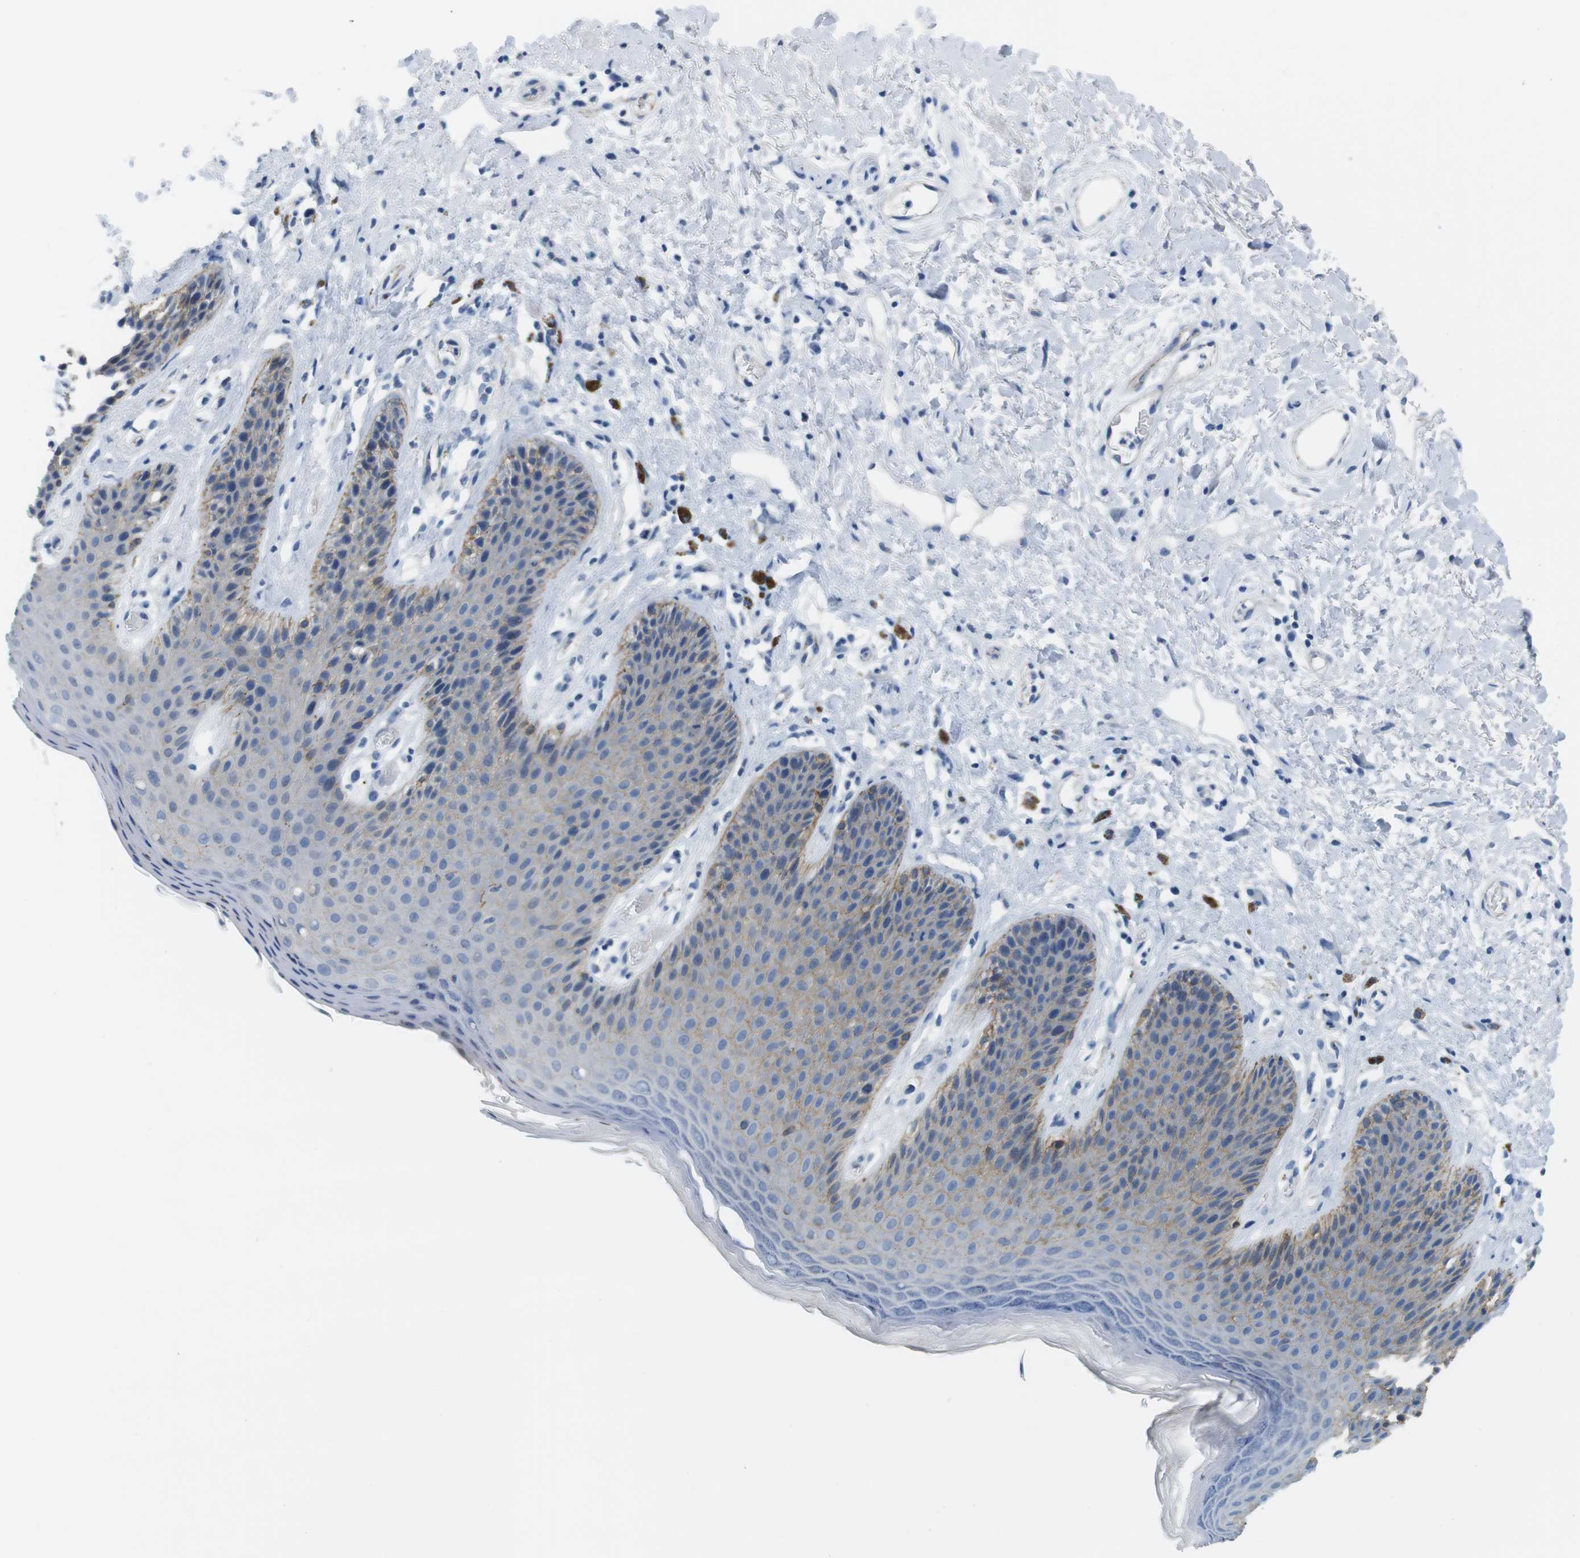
{"staining": {"intensity": "moderate", "quantity": "25%-75%", "location": "cytoplasmic/membranous"}, "tissue": "skin", "cell_type": "Epidermal cells", "image_type": "normal", "snomed": [{"axis": "morphology", "description": "Normal tissue, NOS"}, {"axis": "topography", "description": "Anal"}], "caption": "Immunohistochemical staining of normal skin displays 25%-75% levels of moderate cytoplasmic/membranous protein staining in approximately 25%-75% of epidermal cells.", "gene": "SLC6A6", "patient": {"sex": "female", "age": 46}}